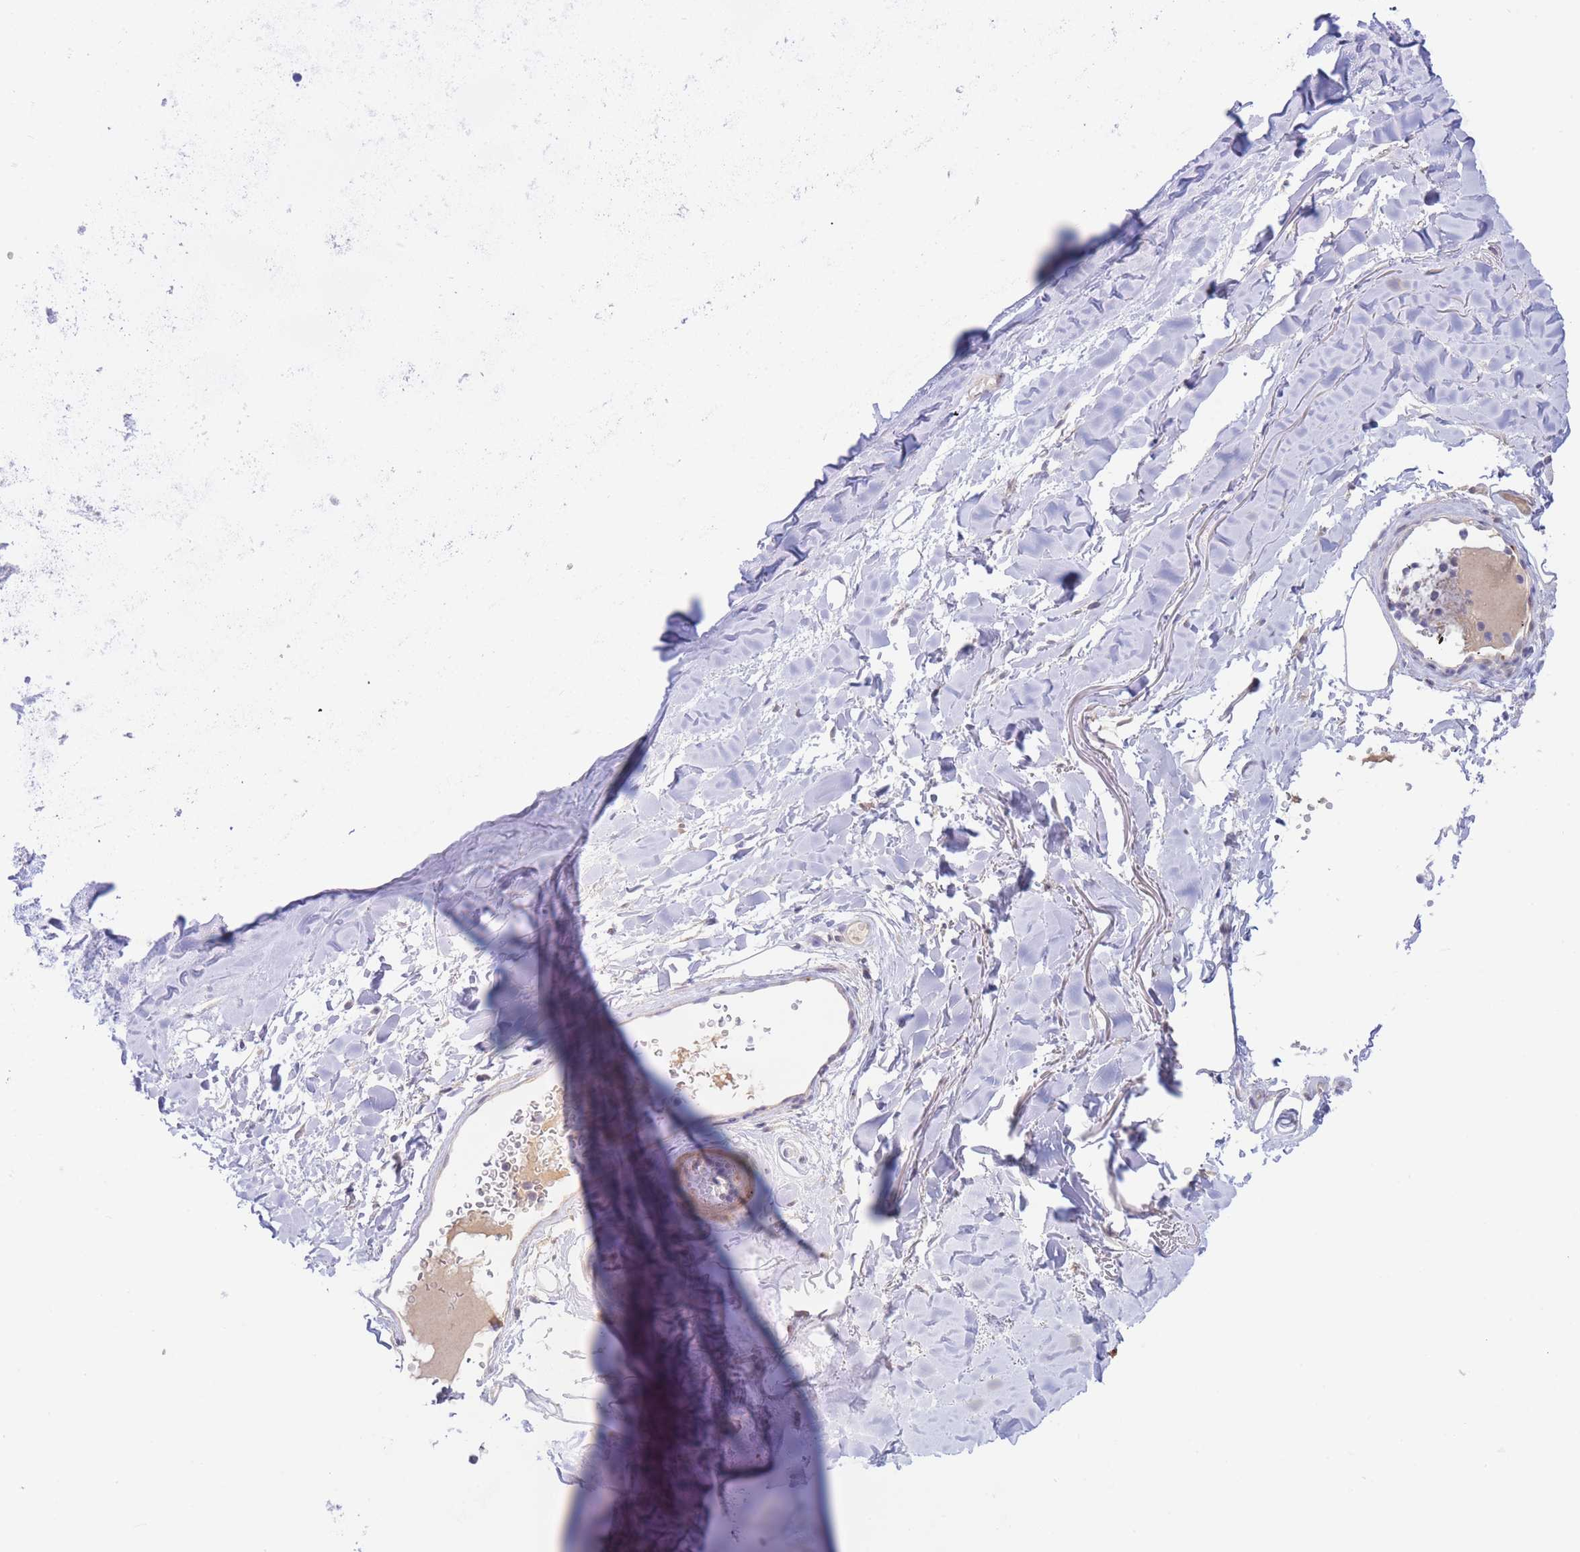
{"staining": {"intensity": "negative", "quantity": "none", "location": "none"}, "tissue": "adipose tissue", "cell_type": "Adipocytes", "image_type": "normal", "snomed": [{"axis": "morphology", "description": "Normal tissue, NOS"}, {"axis": "topography", "description": "Cartilage tissue"}], "caption": "This micrograph is of unremarkable adipose tissue stained with immunohistochemistry to label a protein in brown with the nuclei are counter-stained blue. There is no positivity in adipocytes. (Immunohistochemistry (ihc), brightfield microscopy, high magnification).", "gene": "APOL4", "patient": {"sex": "male", "age": 80}}